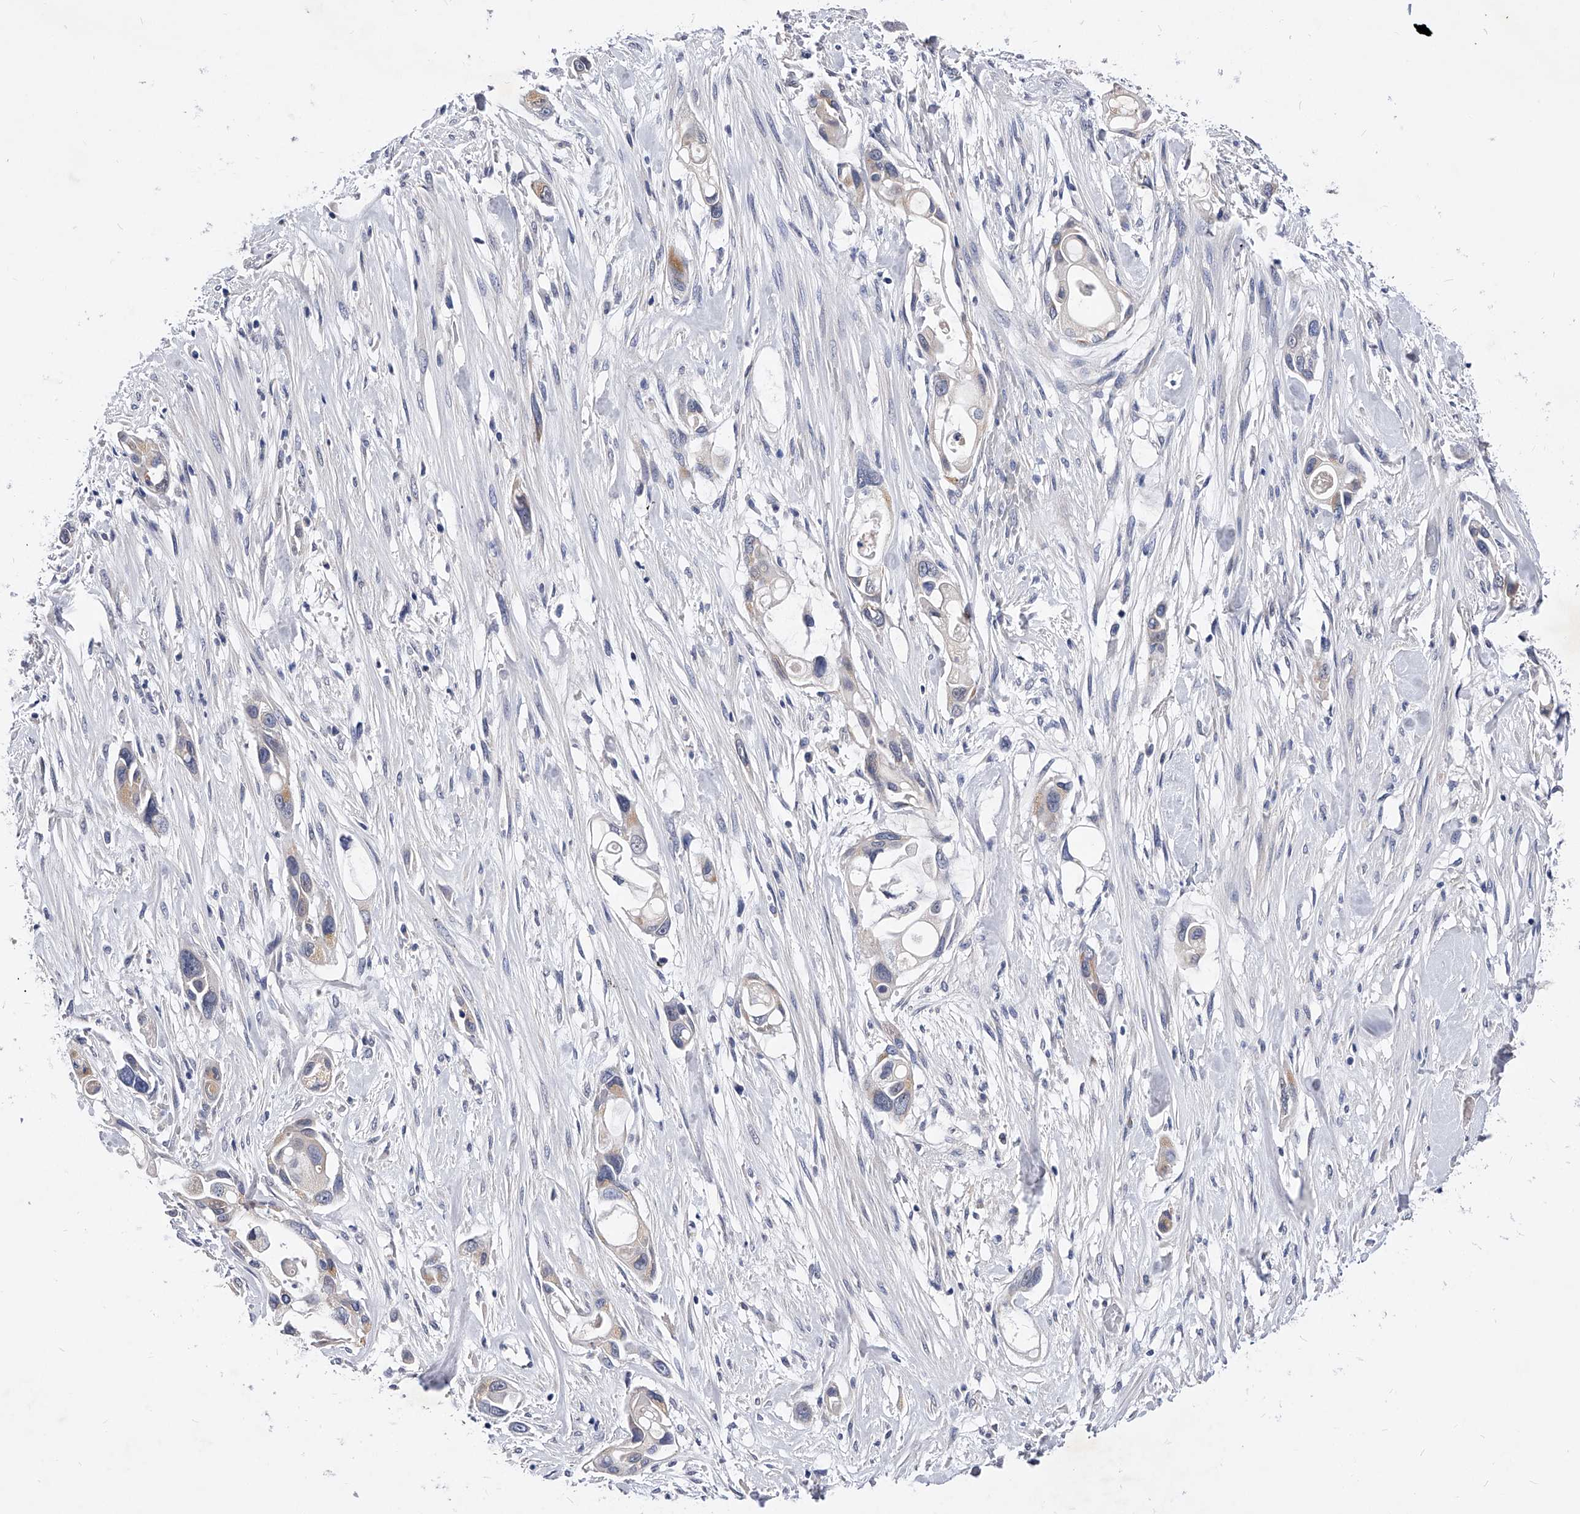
{"staining": {"intensity": "weak", "quantity": "<25%", "location": "cytoplasmic/membranous"}, "tissue": "pancreatic cancer", "cell_type": "Tumor cells", "image_type": "cancer", "snomed": [{"axis": "morphology", "description": "Adenocarcinoma, NOS"}, {"axis": "topography", "description": "Pancreas"}], "caption": "Pancreatic adenocarcinoma was stained to show a protein in brown. There is no significant expression in tumor cells.", "gene": "ZNF529", "patient": {"sex": "female", "age": 60}}